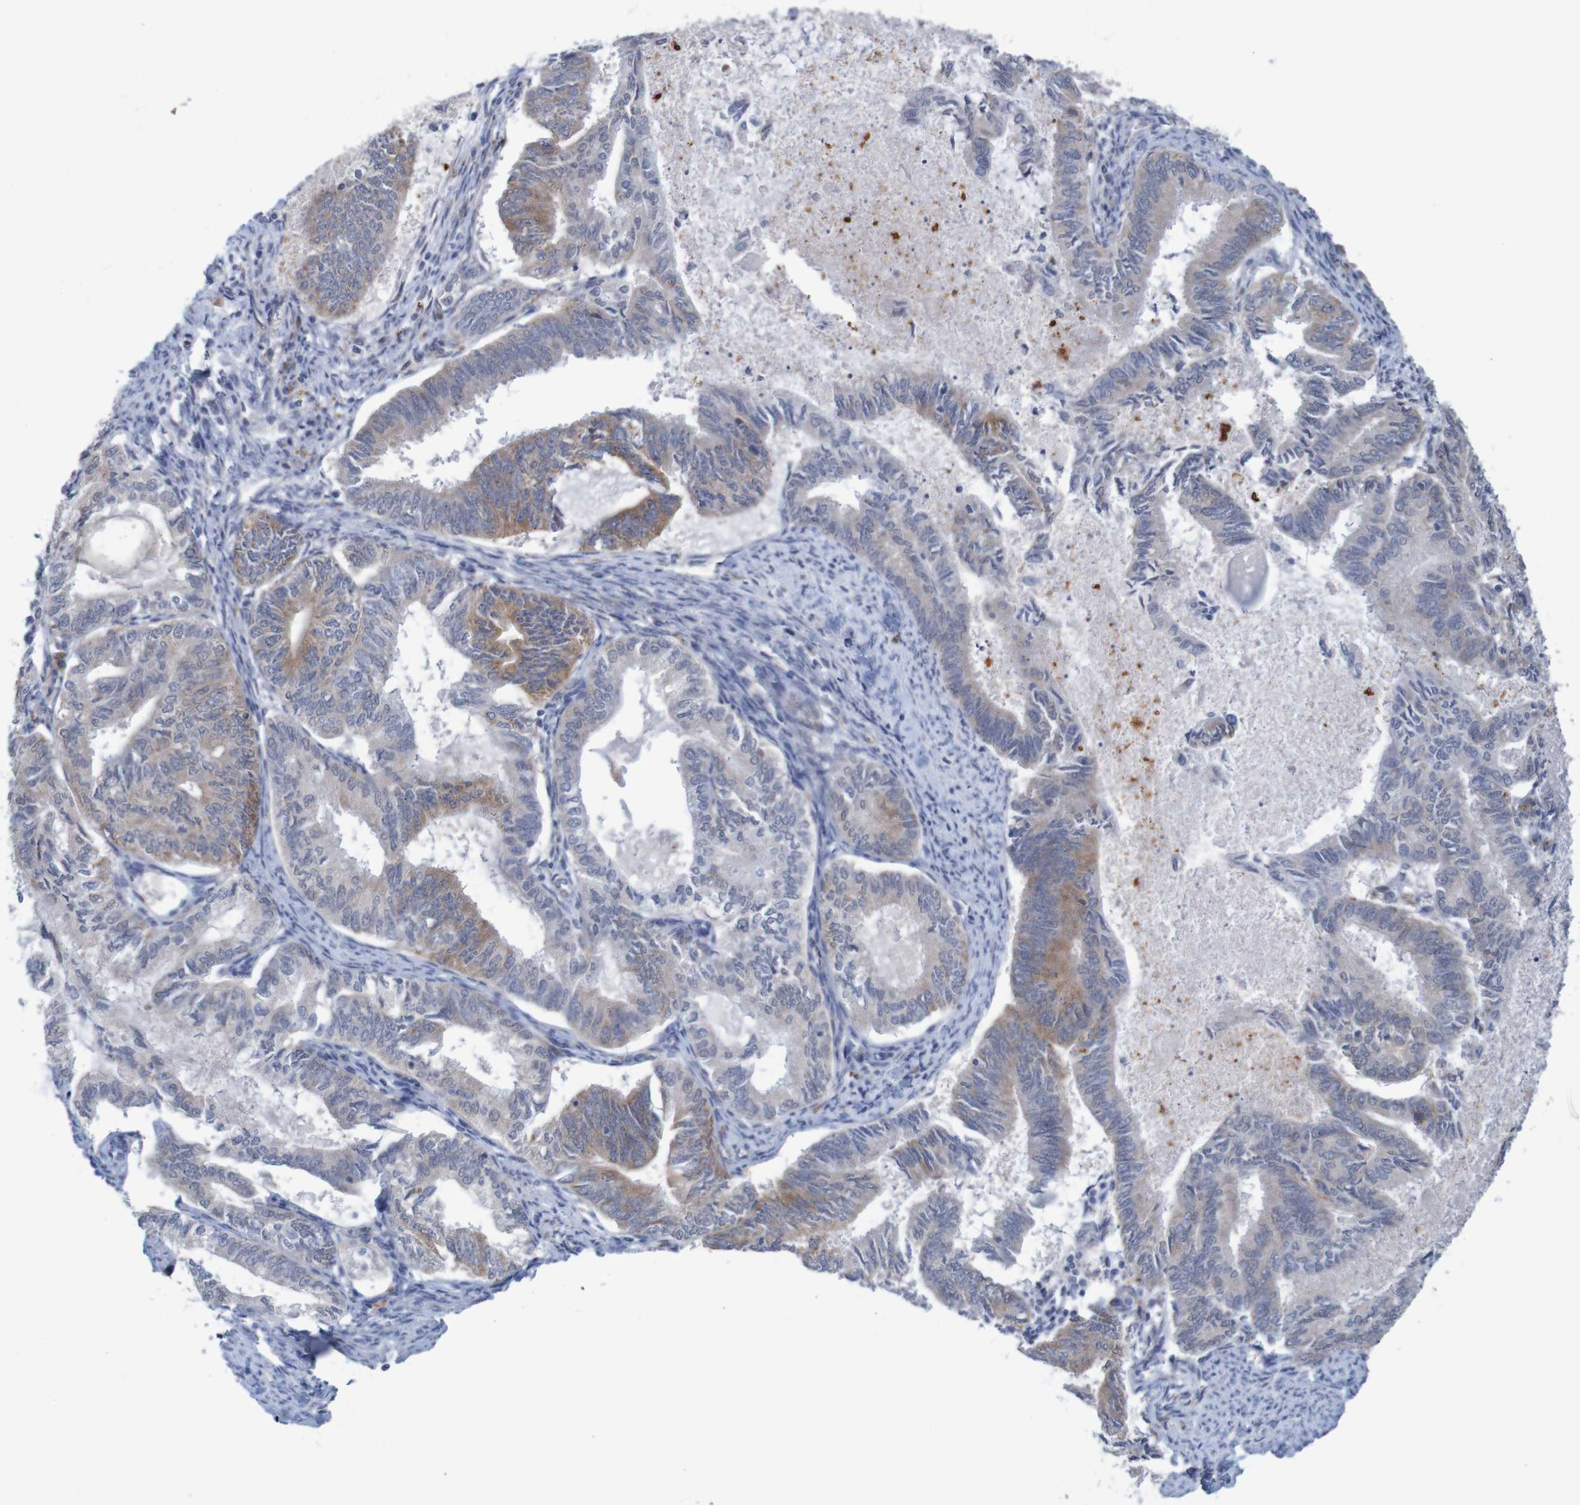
{"staining": {"intensity": "moderate", "quantity": "<25%", "location": "cytoplasmic/membranous"}, "tissue": "endometrial cancer", "cell_type": "Tumor cells", "image_type": "cancer", "snomed": [{"axis": "morphology", "description": "Adenocarcinoma, NOS"}, {"axis": "topography", "description": "Endometrium"}], "caption": "There is low levels of moderate cytoplasmic/membranous positivity in tumor cells of endometrial cancer, as demonstrated by immunohistochemical staining (brown color).", "gene": "NAV2", "patient": {"sex": "female", "age": 86}}